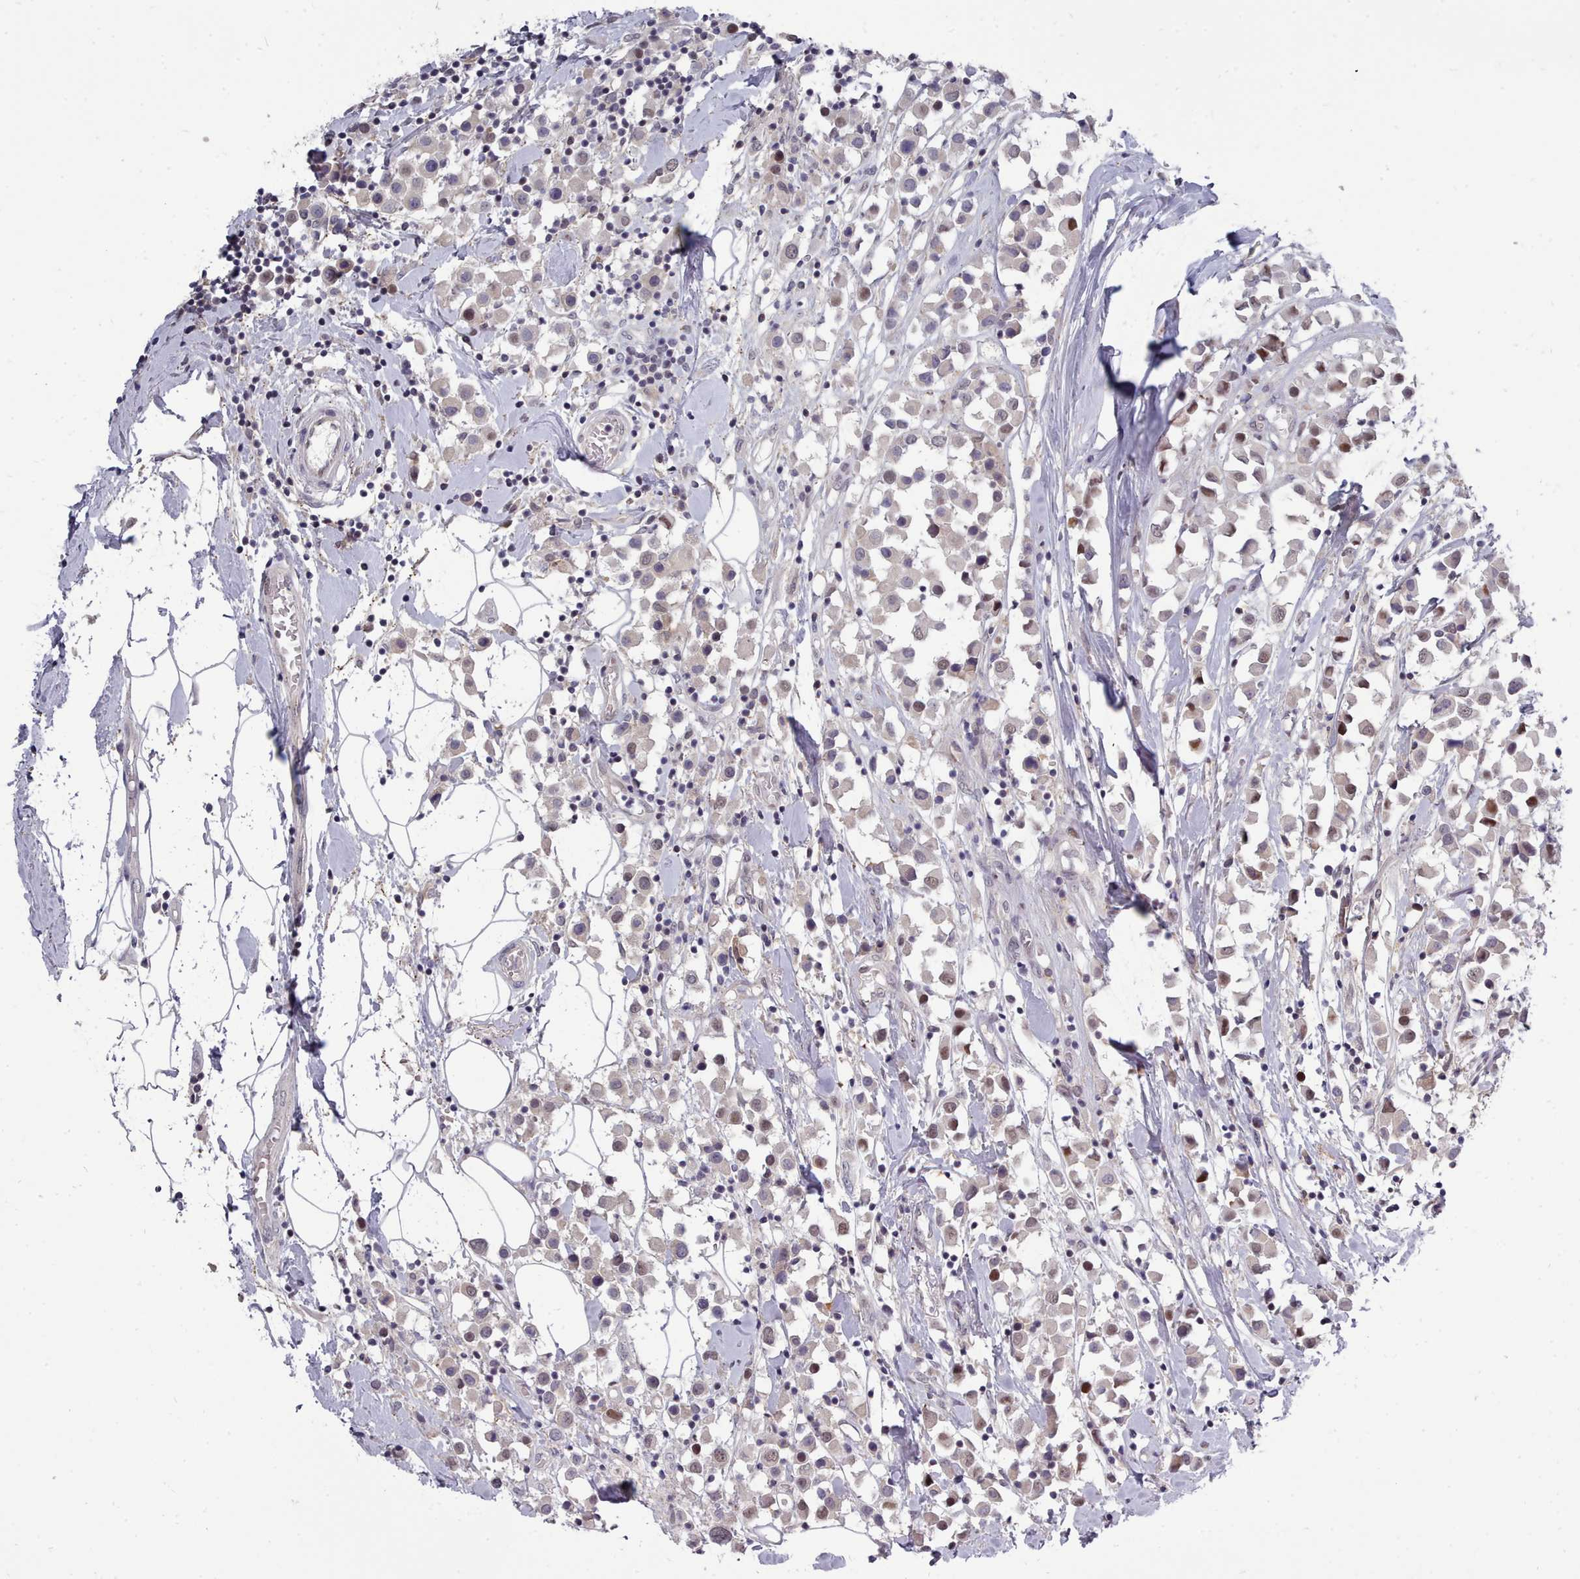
{"staining": {"intensity": "moderate", "quantity": "<25%", "location": "nuclear"}, "tissue": "breast cancer", "cell_type": "Tumor cells", "image_type": "cancer", "snomed": [{"axis": "morphology", "description": "Duct carcinoma"}, {"axis": "topography", "description": "Breast"}], "caption": "Human breast infiltrating ductal carcinoma stained with a protein marker reveals moderate staining in tumor cells.", "gene": "GINS1", "patient": {"sex": "female", "age": 61}}